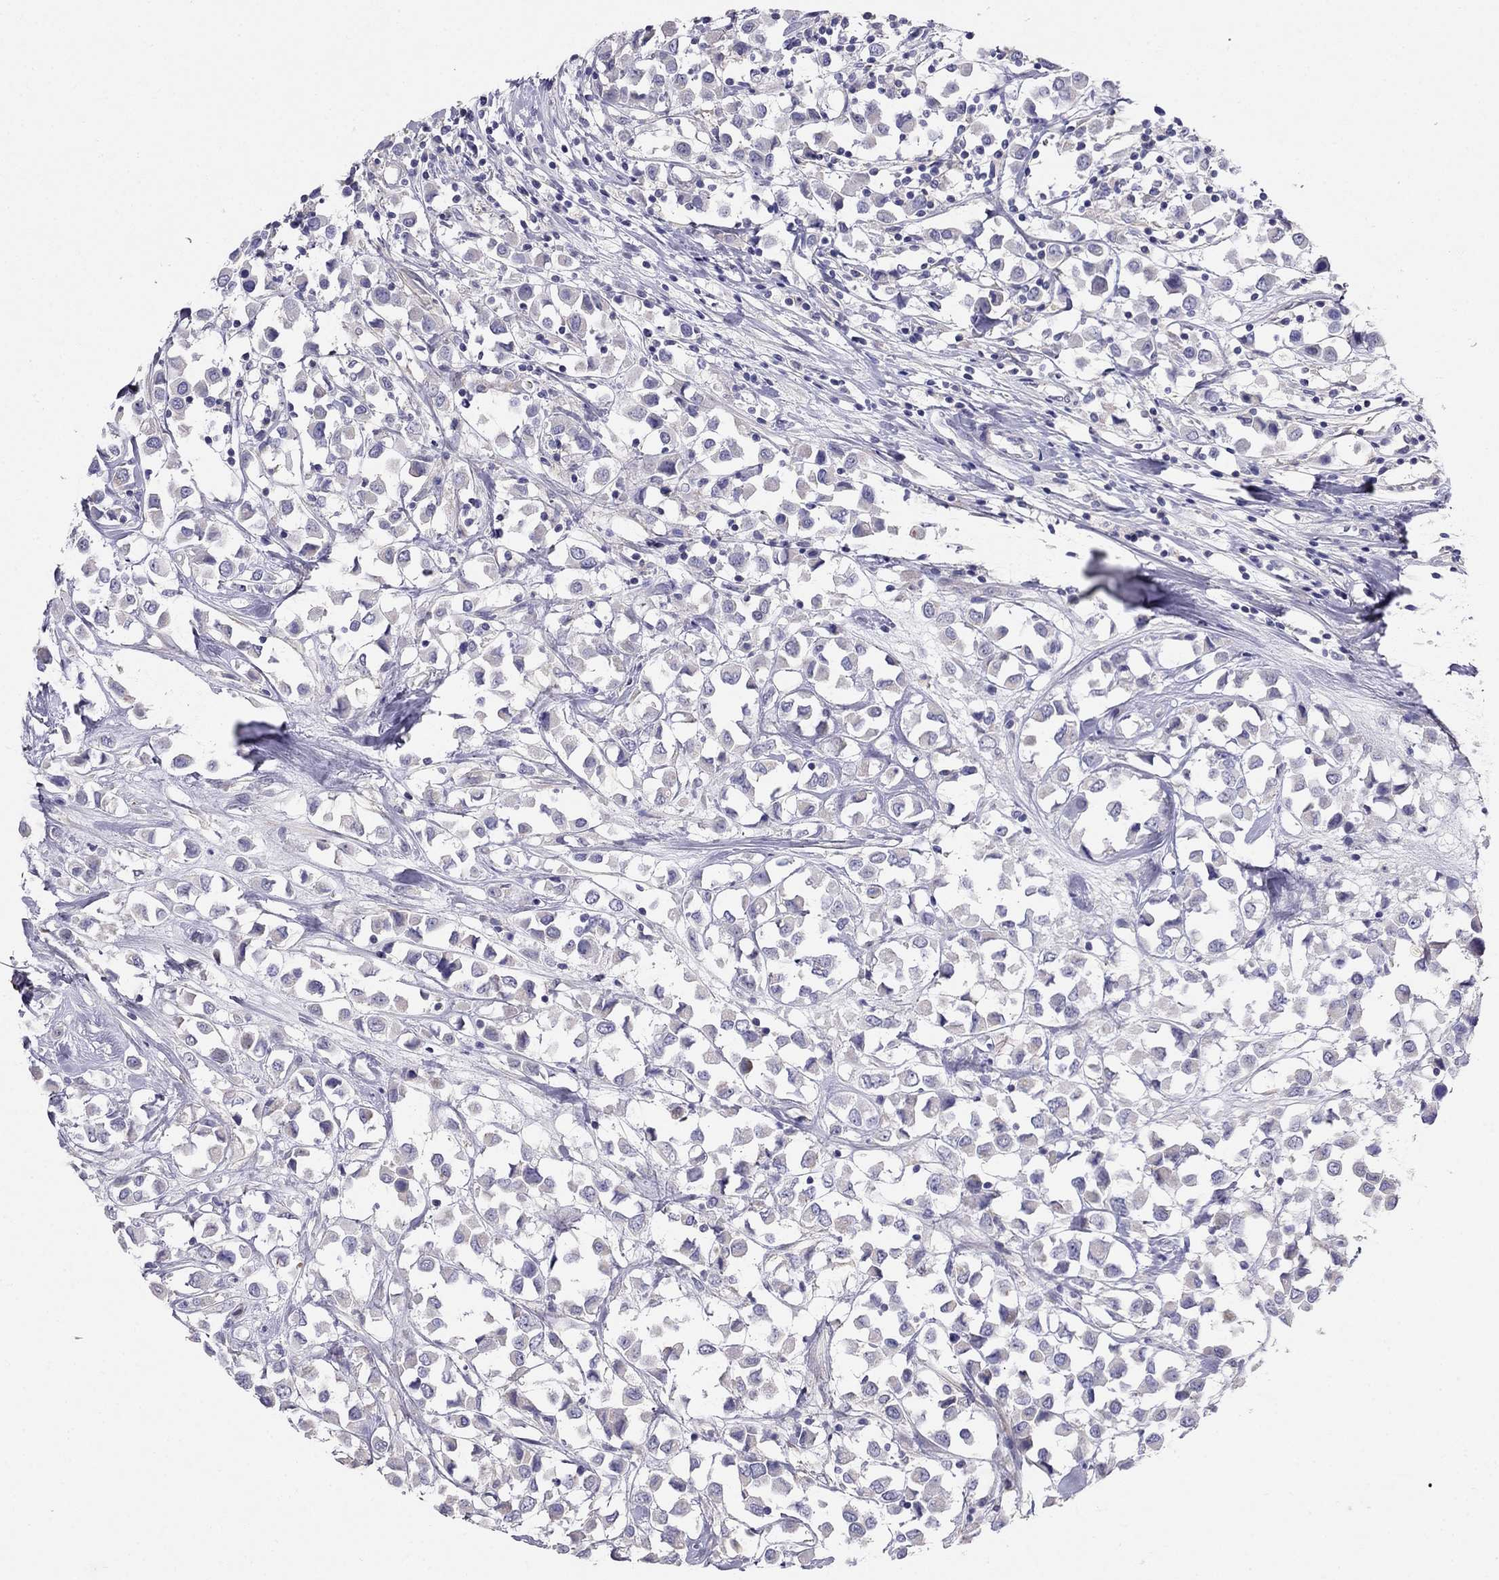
{"staining": {"intensity": "negative", "quantity": "none", "location": "none"}, "tissue": "breast cancer", "cell_type": "Tumor cells", "image_type": "cancer", "snomed": [{"axis": "morphology", "description": "Duct carcinoma"}, {"axis": "topography", "description": "Breast"}], "caption": "High magnification brightfield microscopy of breast cancer (intraductal carcinoma) stained with DAB (3,3'-diaminobenzidine) (brown) and counterstained with hematoxylin (blue): tumor cells show no significant staining.", "gene": "LY6H", "patient": {"sex": "female", "age": 61}}